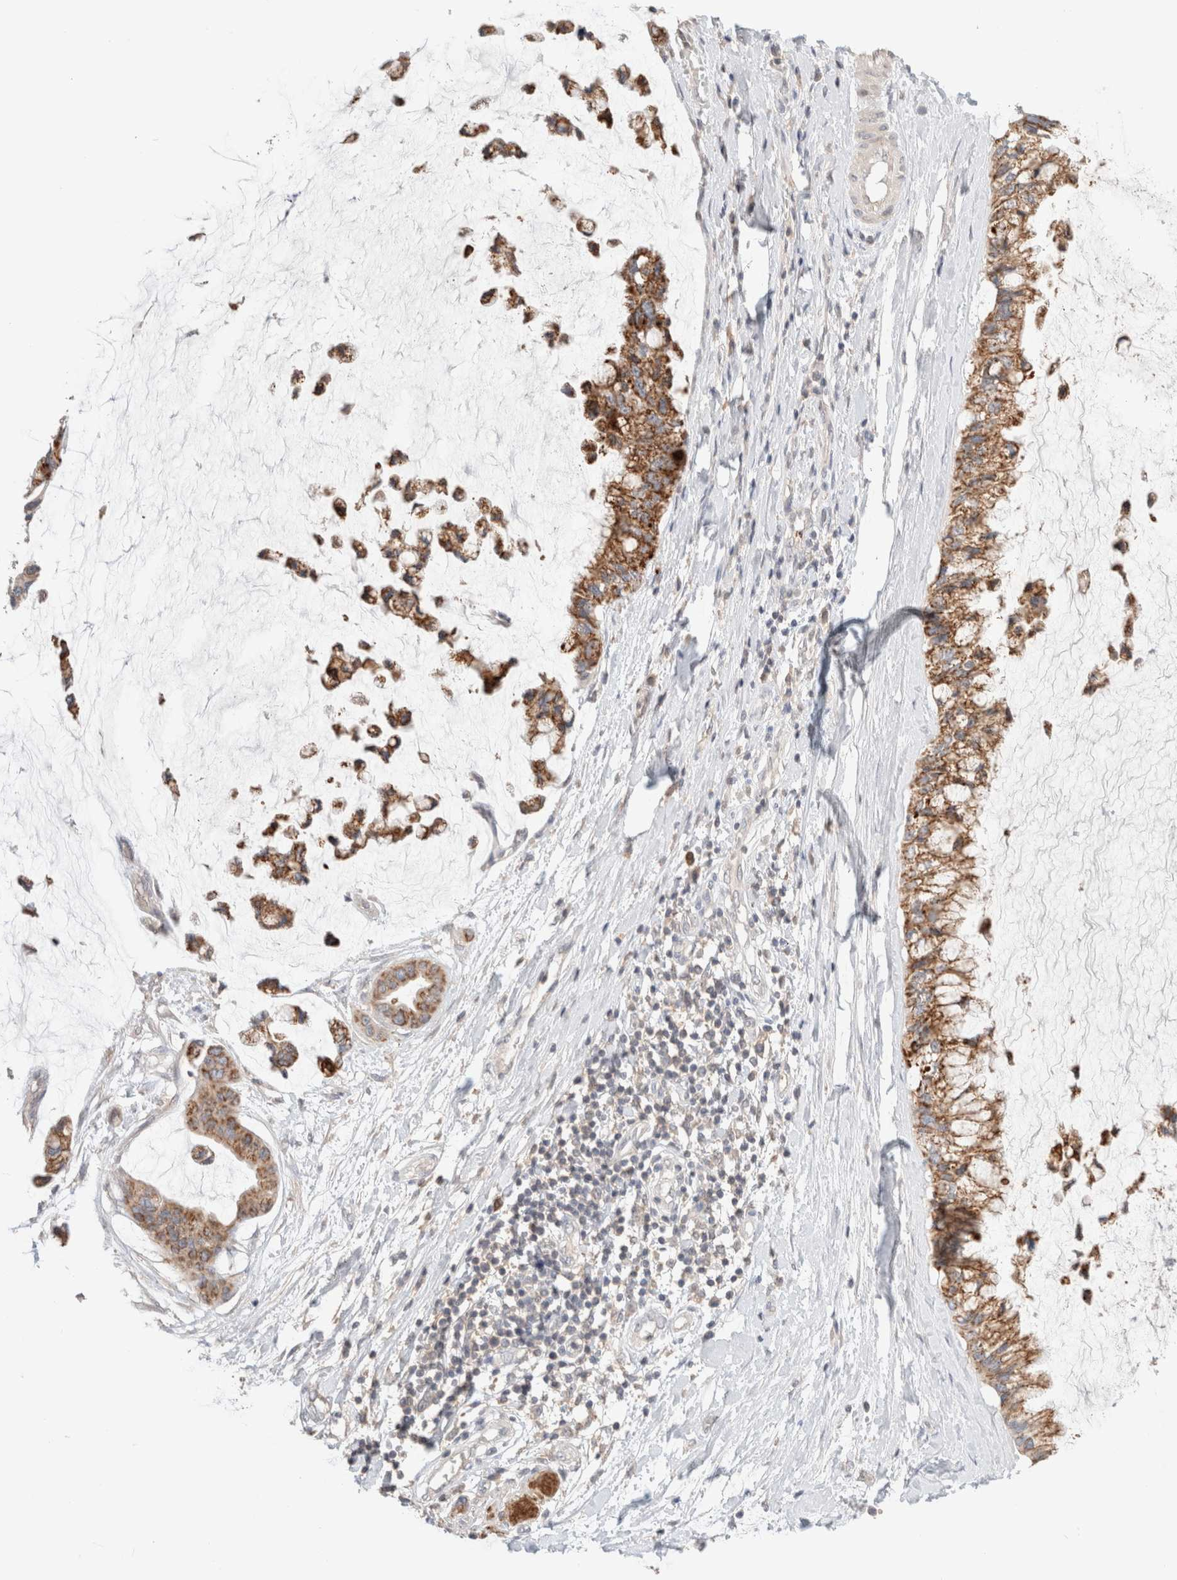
{"staining": {"intensity": "moderate", "quantity": ">75%", "location": "cytoplasmic/membranous"}, "tissue": "ovarian cancer", "cell_type": "Tumor cells", "image_type": "cancer", "snomed": [{"axis": "morphology", "description": "Cystadenocarcinoma, mucinous, NOS"}, {"axis": "topography", "description": "Ovary"}], "caption": "Ovarian cancer tissue shows moderate cytoplasmic/membranous expression in about >75% of tumor cells", "gene": "TRIM41", "patient": {"sex": "female", "age": 39}}